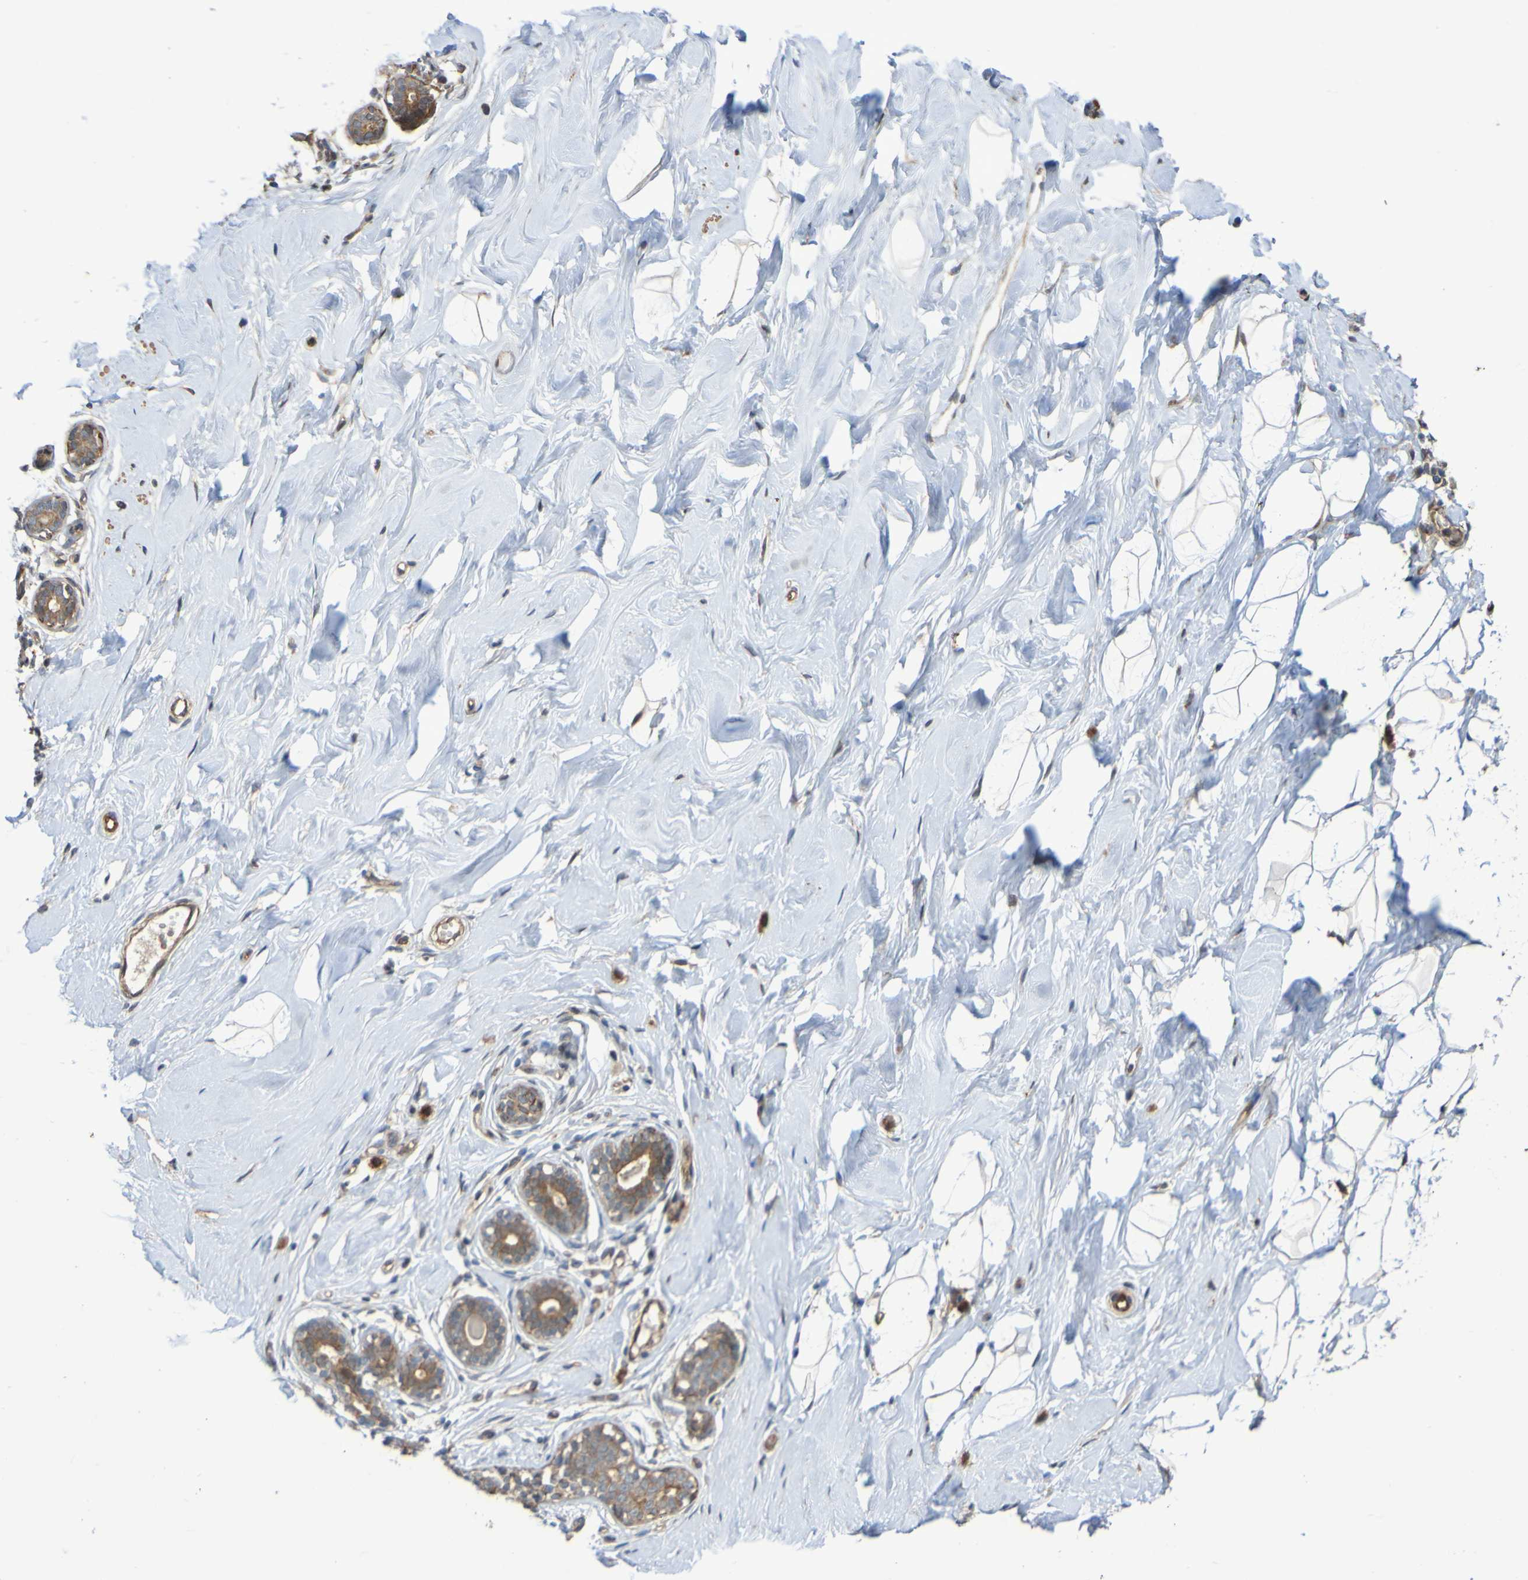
{"staining": {"intensity": "negative", "quantity": "none", "location": "none"}, "tissue": "breast", "cell_type": "Adipocytes", "image_type": "normal", "snomed": [{"axis": "morphology", "description": "Normal tissue, NOS"}, {"axis": "topography", "description": "Breast"}], "caption": "The image shows no staining of adipocytes in unremarkable breast.", "gene": "SERPINB6", "patient": {"sex": "female", "age": 23}}